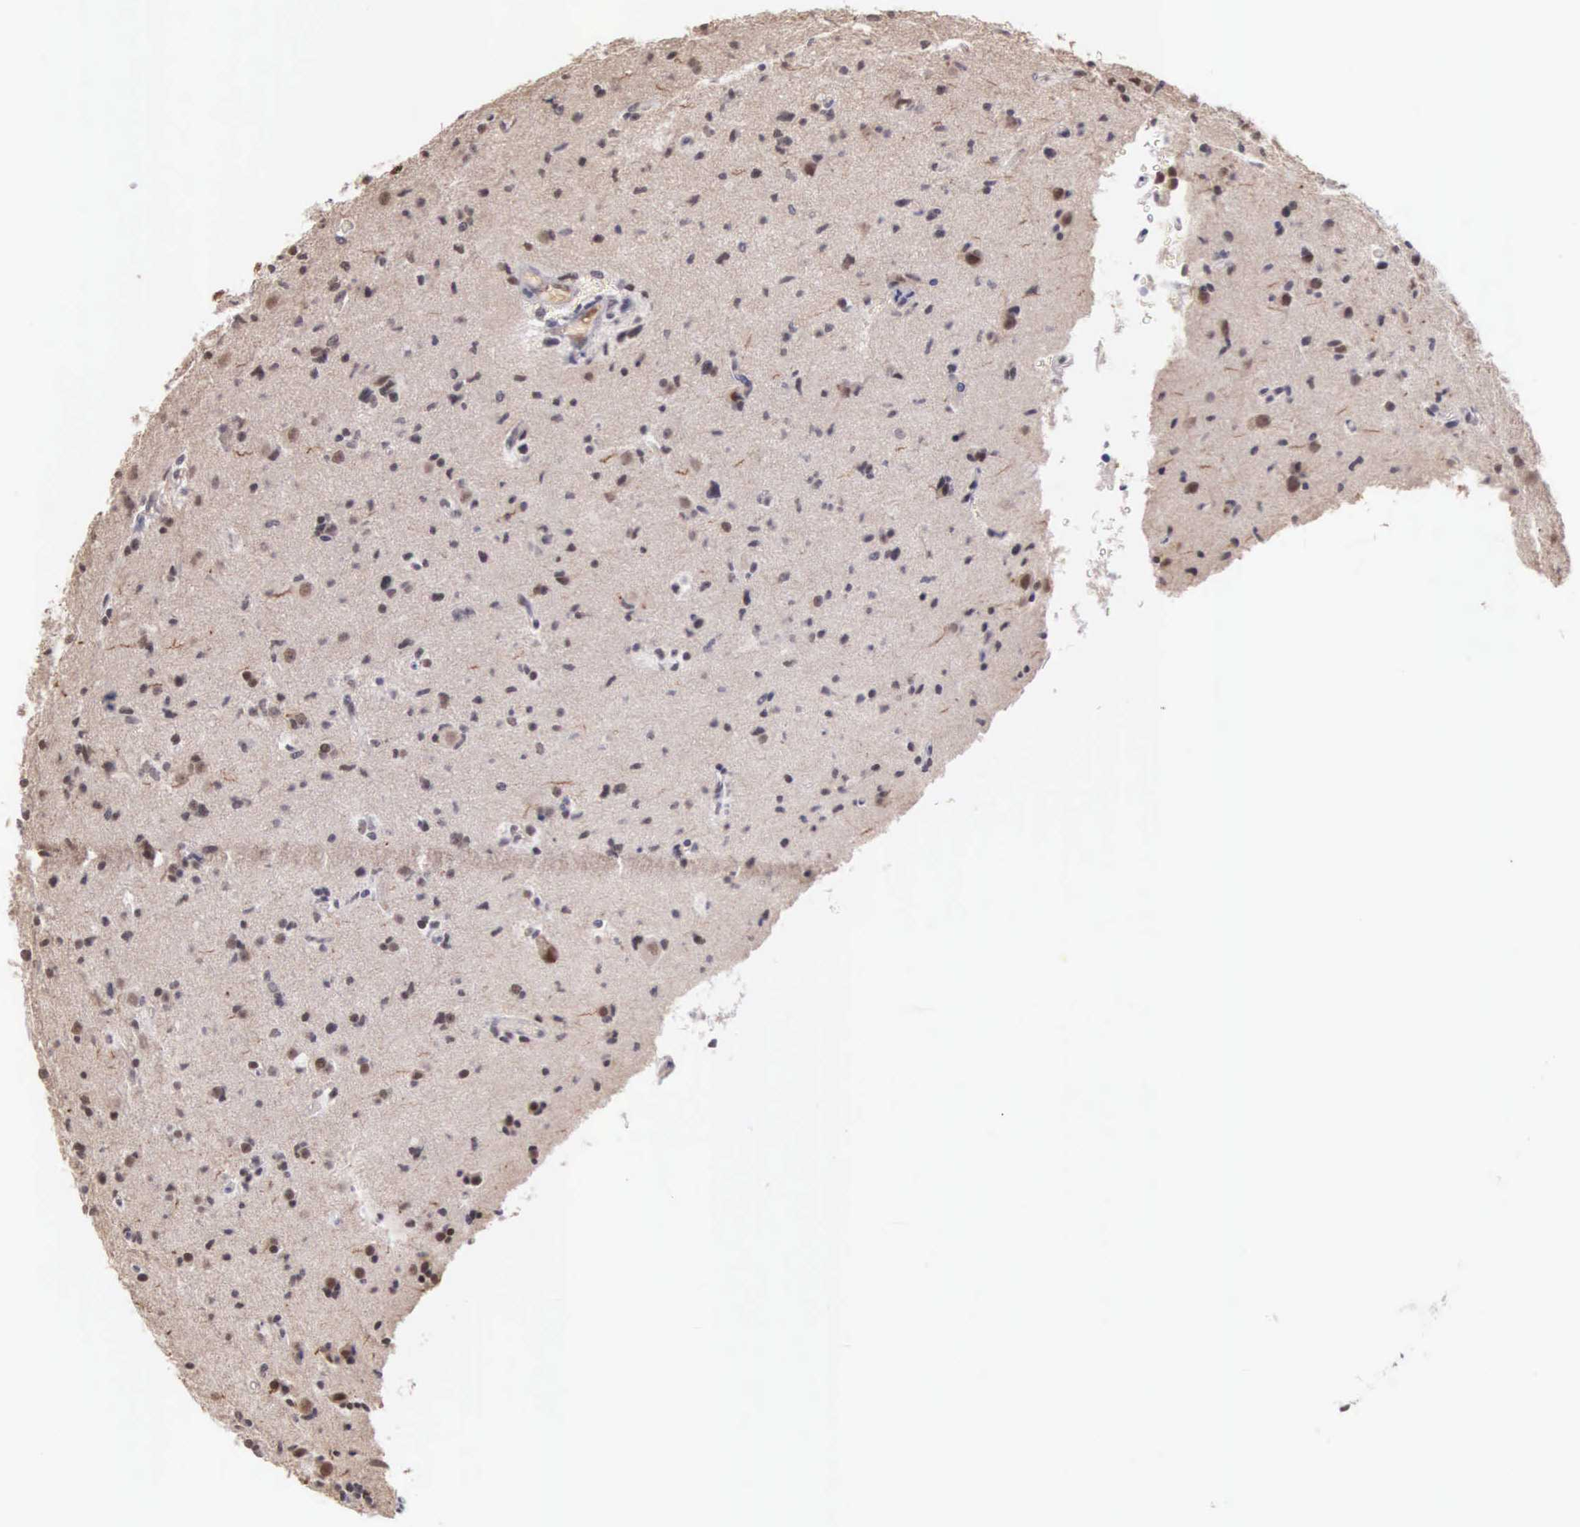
{"staining": {"intensity": "moderate", "quantity": "25%-75%", "location": "nuclear"}, "tissue": "glioma", "cell_type": "Tumor cells", "image_type": "cancer", "snomed": [{"axis": "morphology", "description": "Glioma, malignant, Low grade"}, {"axis": "topography", "description": "Brain"}], "caption": "Moderate nuclear protein expression is identified in approximately 25%-75% of tumor cells in glioma.", "gene": "HMGXB4", "patient": {"sex": "female", "age": 46}}